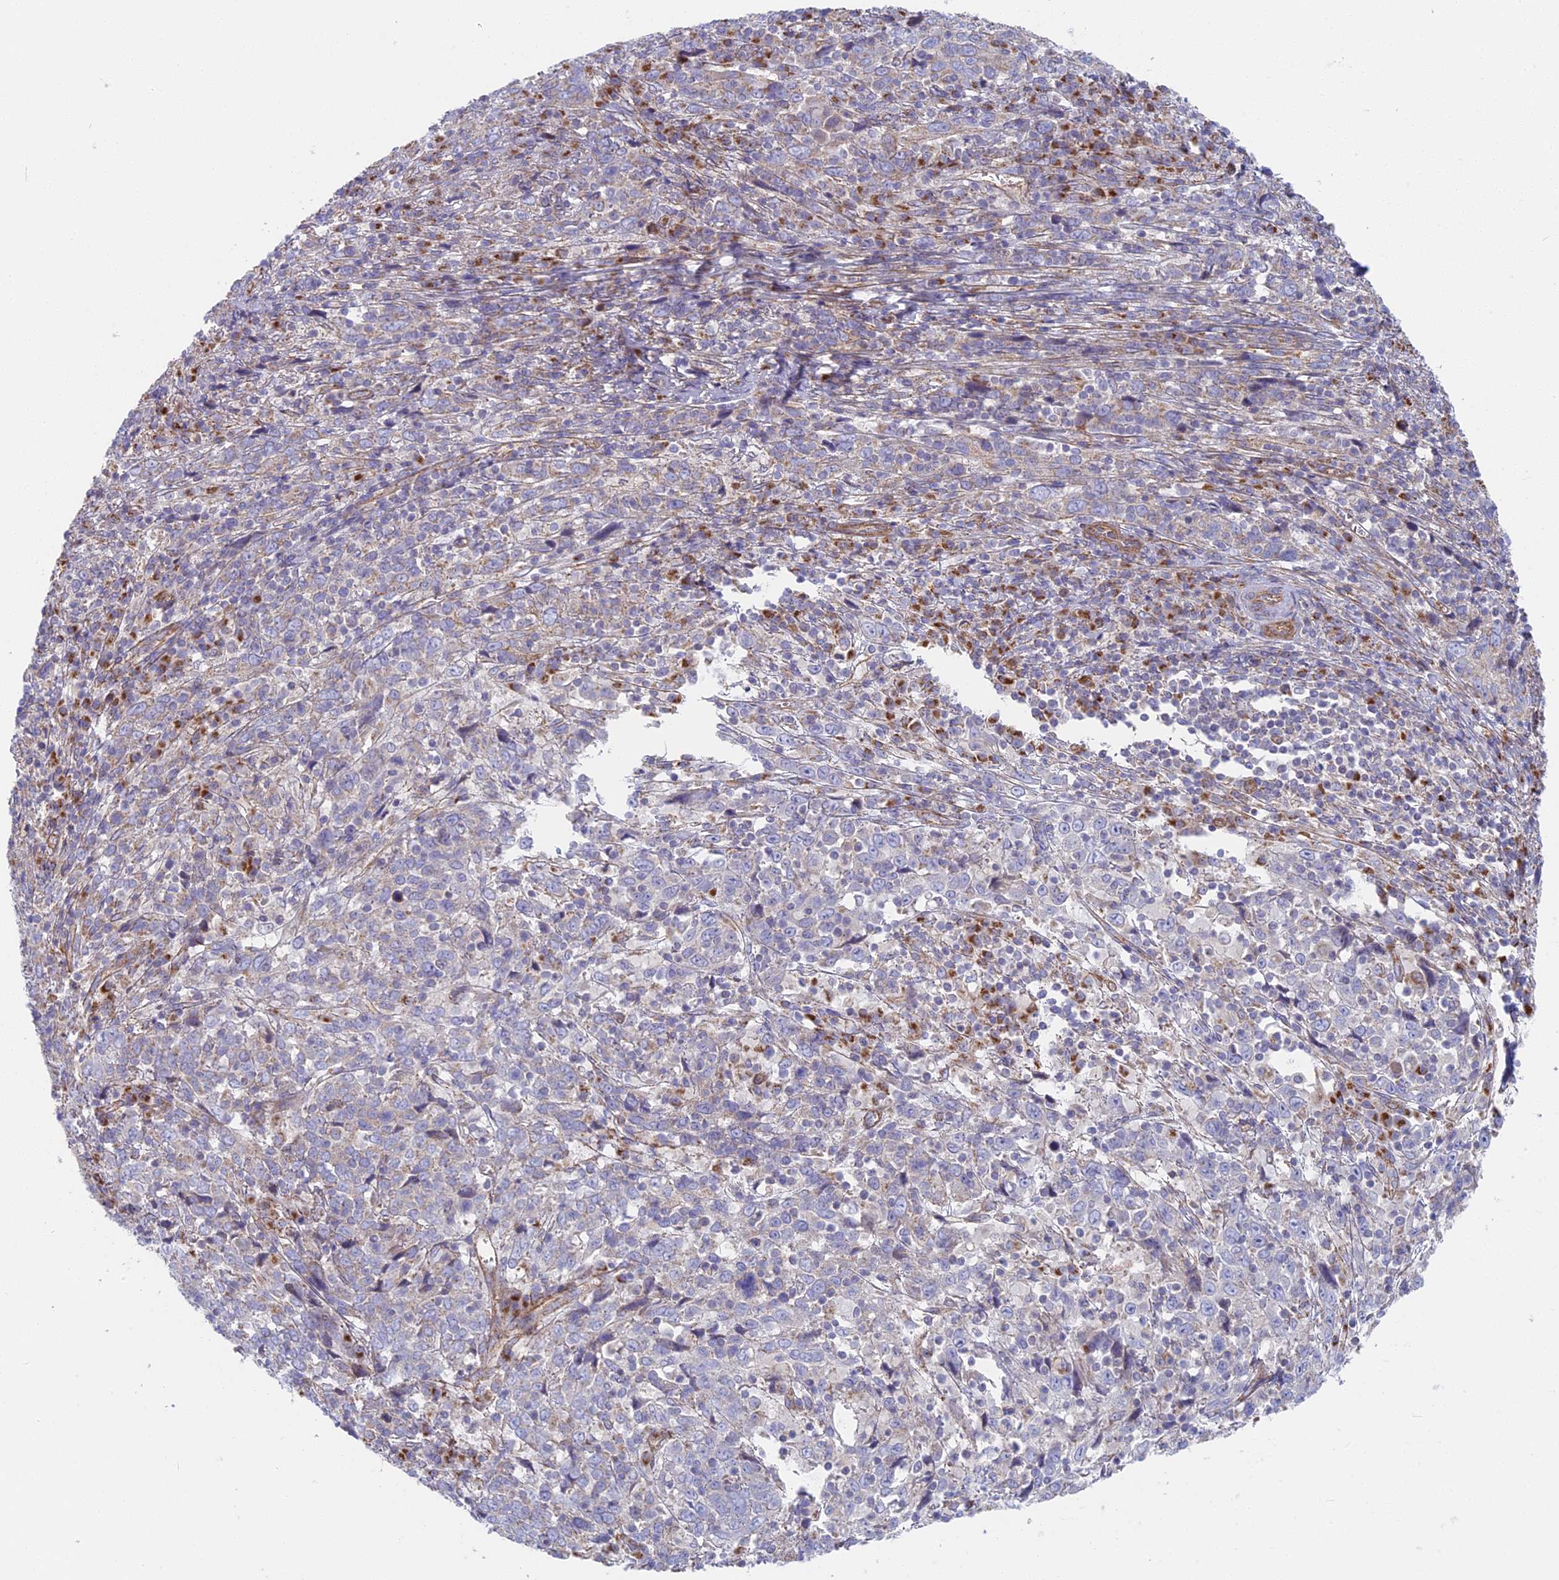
{"staining": {"intensity": "negative", "quantity": "none", "location": "none"}, "tissue": "cervical cancer", "cell_type": "Tumor cells", "image_type": "cancer", "snomed": [{"axis": "morphology", "description": "Squamous cell carcinoma, NOS"}, {"axis": "topography", "description": "Cervix"}], "caption": "IHC histopathology image of cervical cancer stained for a protein (brown), which exhibits no expression in tumor cells. Brightfield microscopy of immunohistochemistry stained with DAB (brown) and hematoxylin (blue), captured at high magnification.", "gene": "DDA1", "patient": {"sex": "female", "age": 46}}